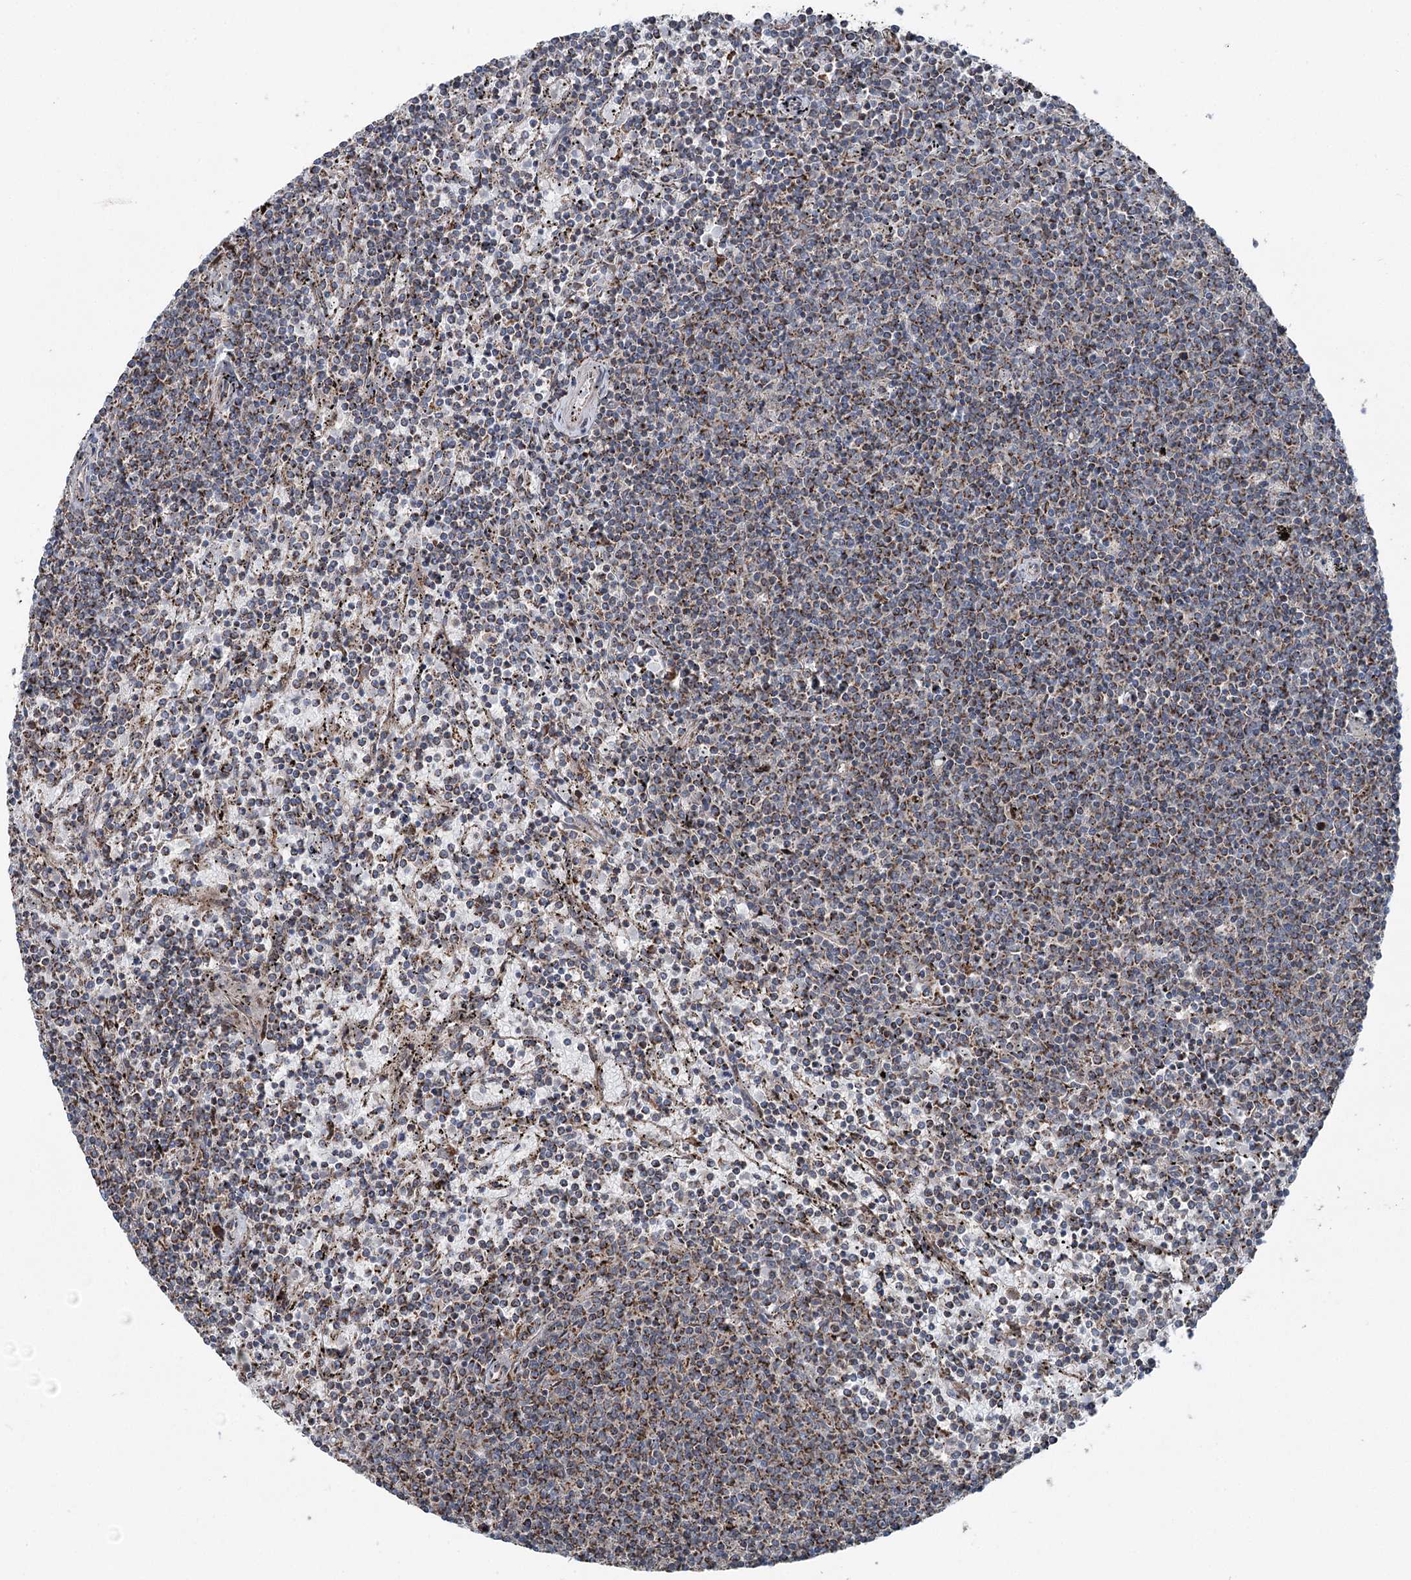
{"staining": {"intensity": "strong", "quantity": ">75%", "location": "cytoplasmic/membranous"}, "tissue": "lymphoma", "cell_type": "Tumor cells", "image_type": "cancer", "snomed": [{"axis": "morphology", "description": "Malignant lymphoma, non-Hodgkin's type, Low grade"}, {"axis": "topography", "description": "Spleen"}], "caption": "Immunohistochemistry (IHC) of human lymphoma exhibits high levels of strong cytoplasmic/membranous positivity in about >75% of tumor cells.", "gene": "UCN3", "patient": {"sex": "female", "age": 50}}